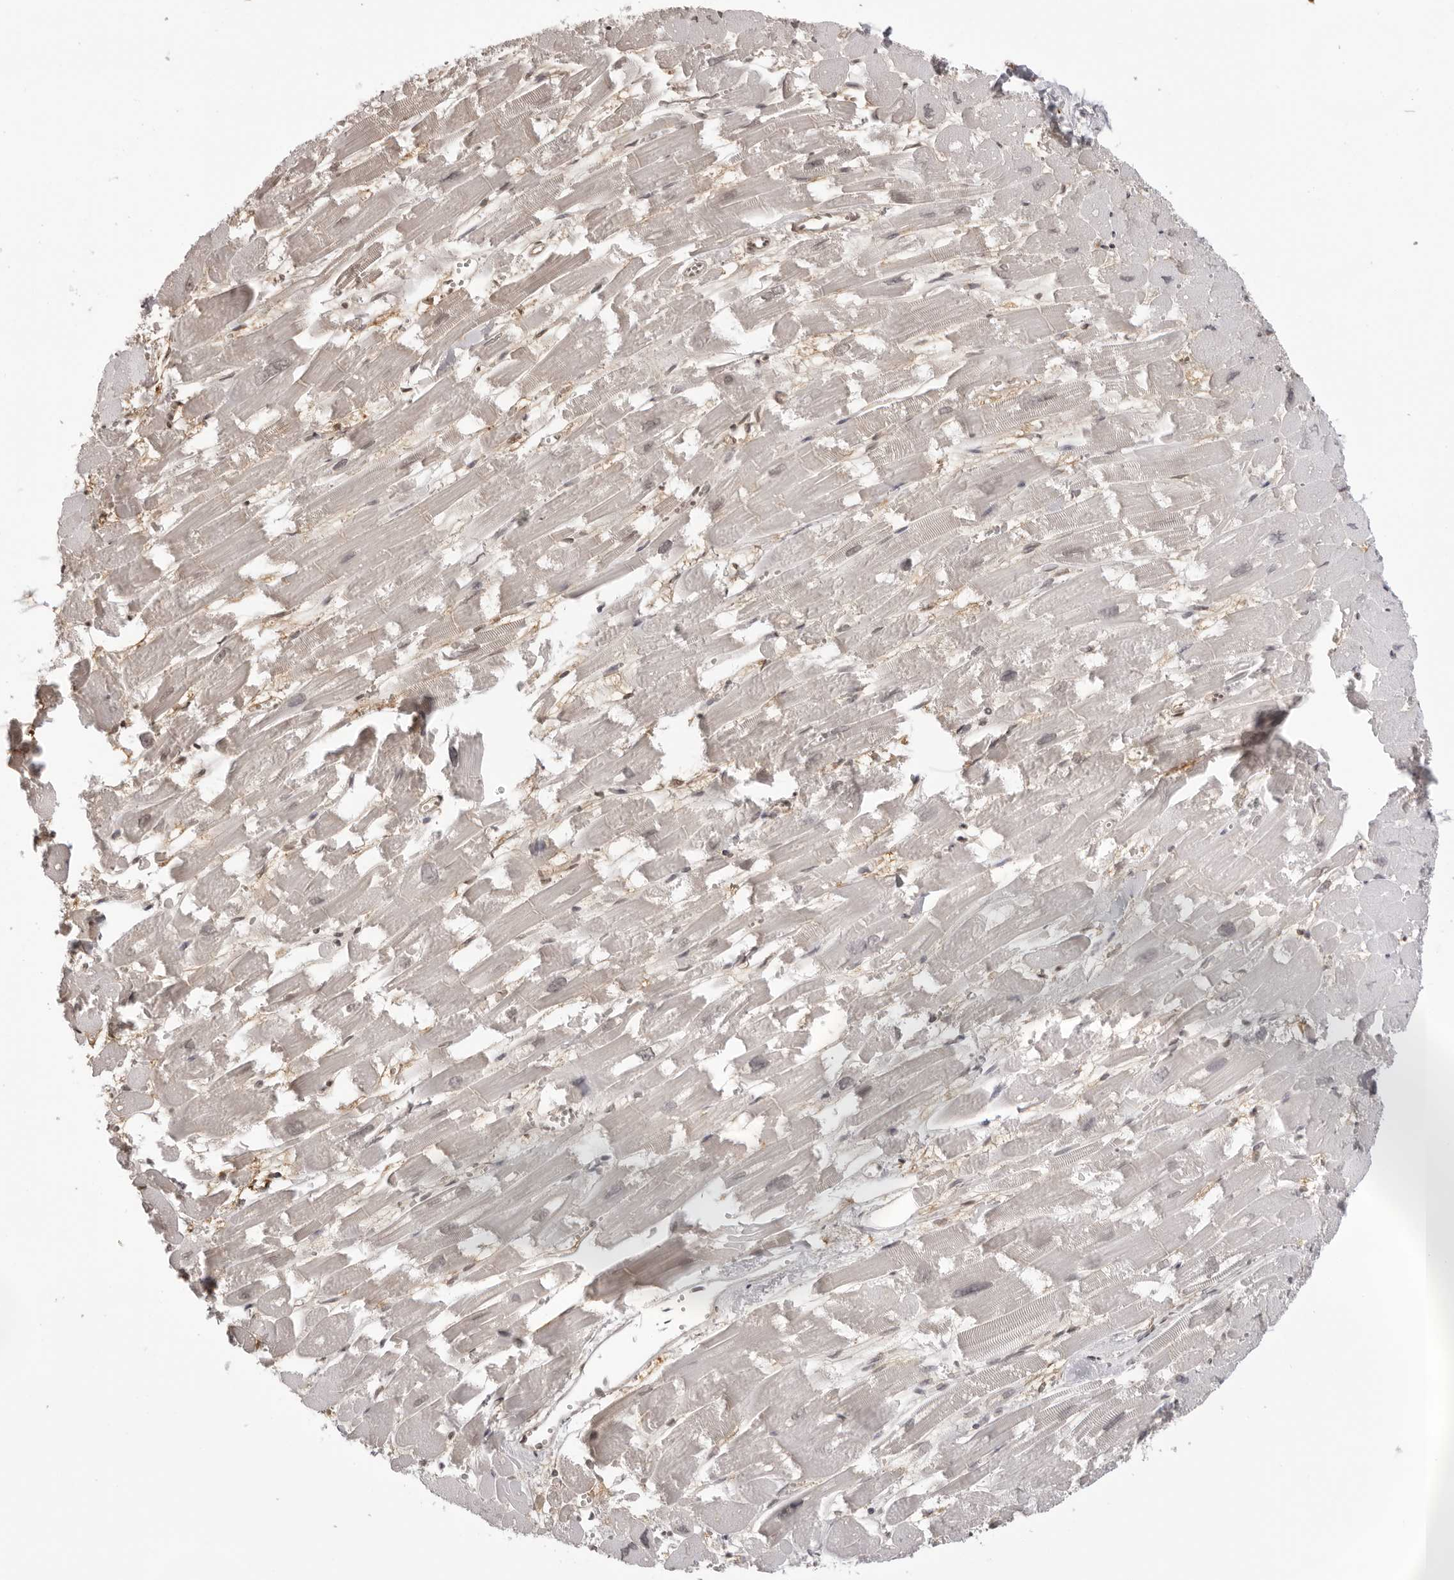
{"staining": {"intensity": "moderate", "quantity": "25%-75%", "location": "cytoplasmic/membranous,nuclear"}, "tissue": "heart muscle", "cell_type": "Cardiomyocytes", "image_type": "normal", "snomed": [{"axis": "morphology", "description": "Normal tissue, NOS"}, {"axis": "topography", "description": "Heart"}], "caption": "Immunohistochemical staining of normal human heart muscle exhibits 25%-75% levels of moderate cytoplasmic/membranous,nuclear protein staining in about 25%-75% of cardiomyocytes. Nuclei are stained in blue.", "gene": "HSPA4", "patient": {"sex": "male", "age": 54}}